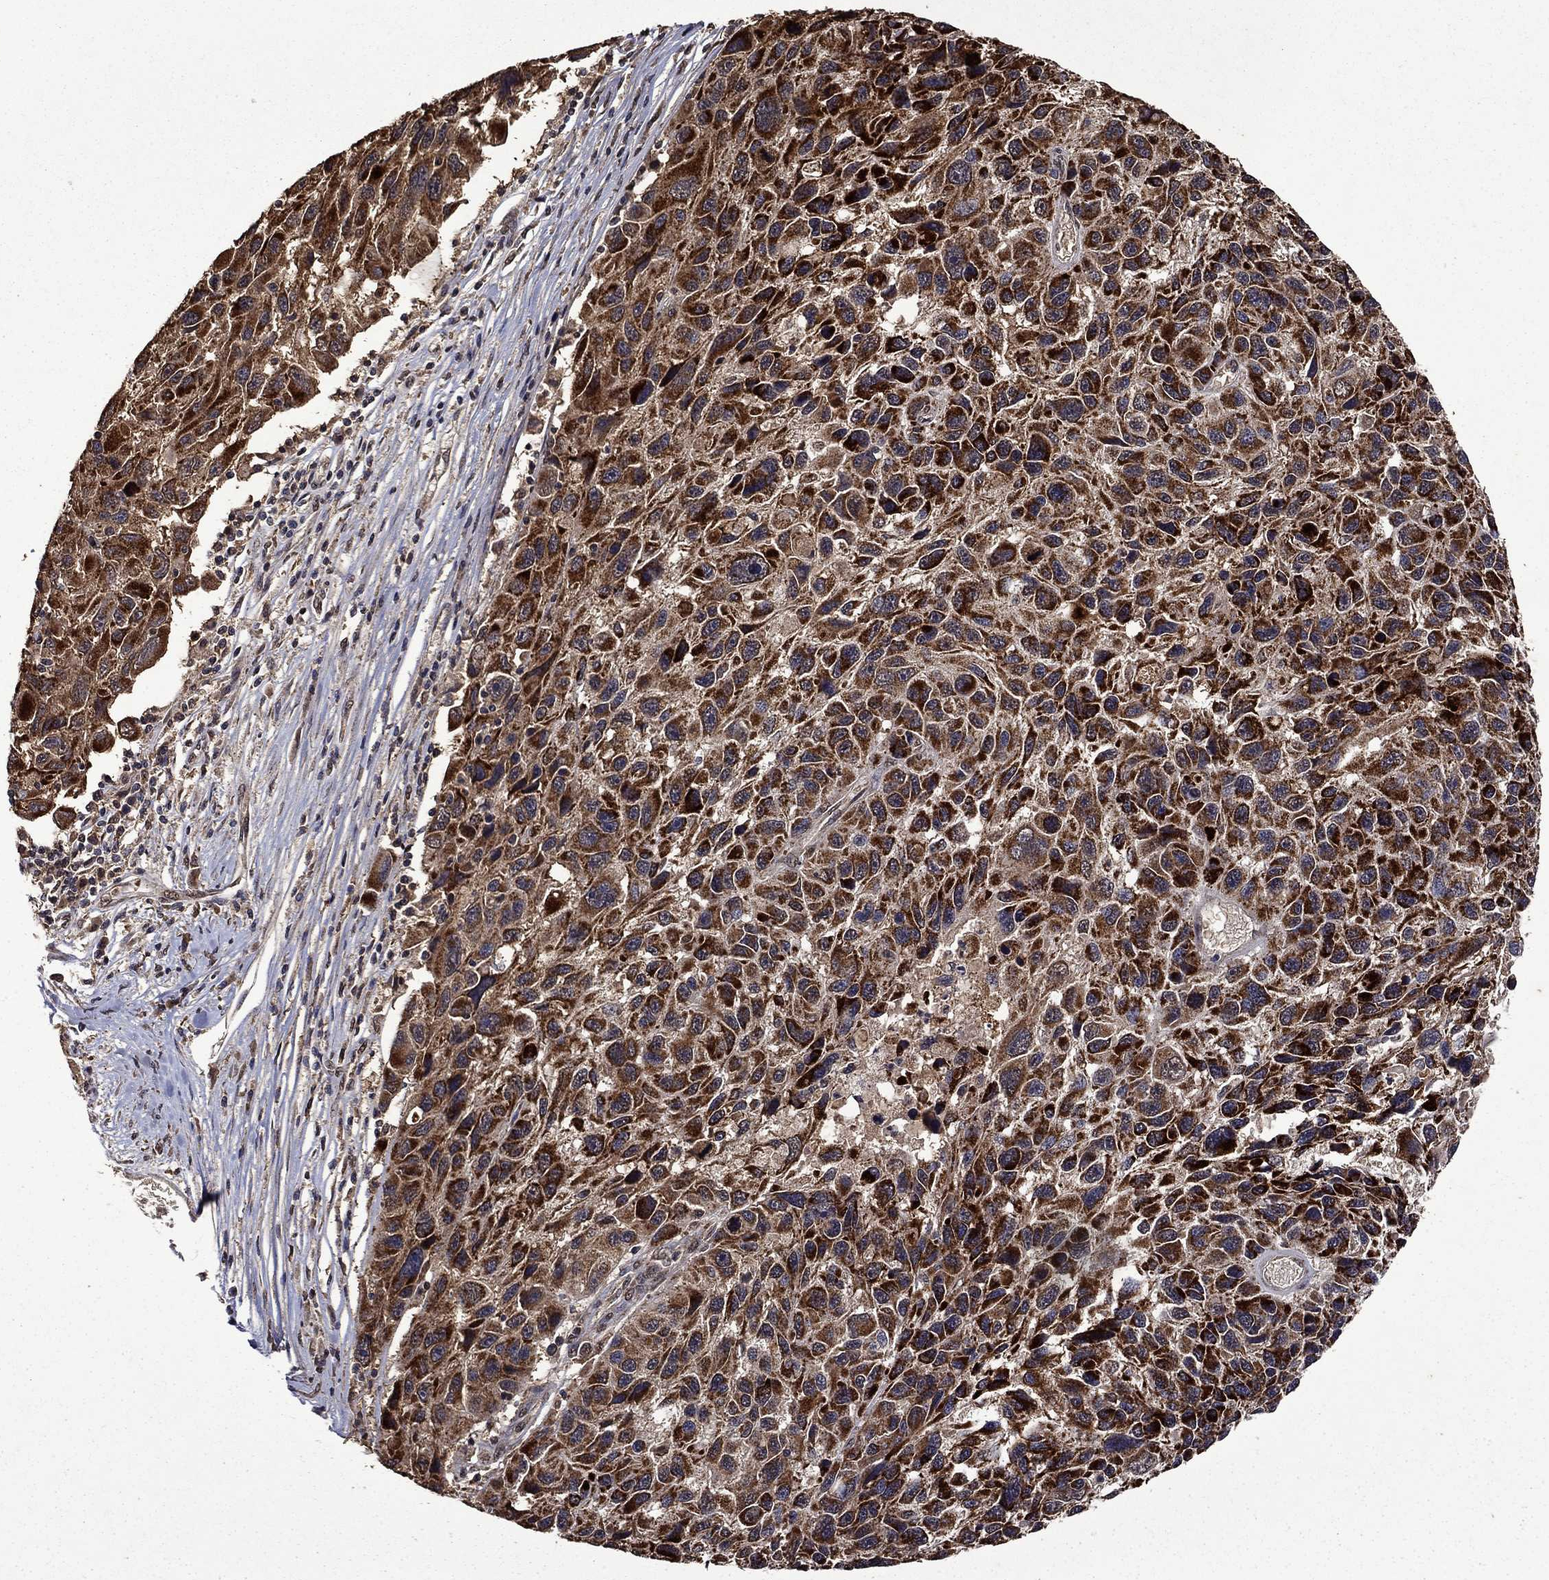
{"staining": {"intensity": "strong", "quantity": ">75%", "location": "cytoplasmic/membranous"}, "tissue": "melanoma", "cell_type": "Tumor cells", "image_type": "cancer", "snomed": [{"axis": "morphology", "description": "Malignant melanoma, NOS"}, {"axis": "topography", "description": "Skin"}], "caption": "Brown immunohistochemical staining in malignant melanoma displays strong cytoplasmic/membranous positivity in about >75% of tumor cells. The protein is shown in brown color, while the nuclei are stained blue.", "gene": "ITM2B", "patient": {"sex": "male", "age": 53}}